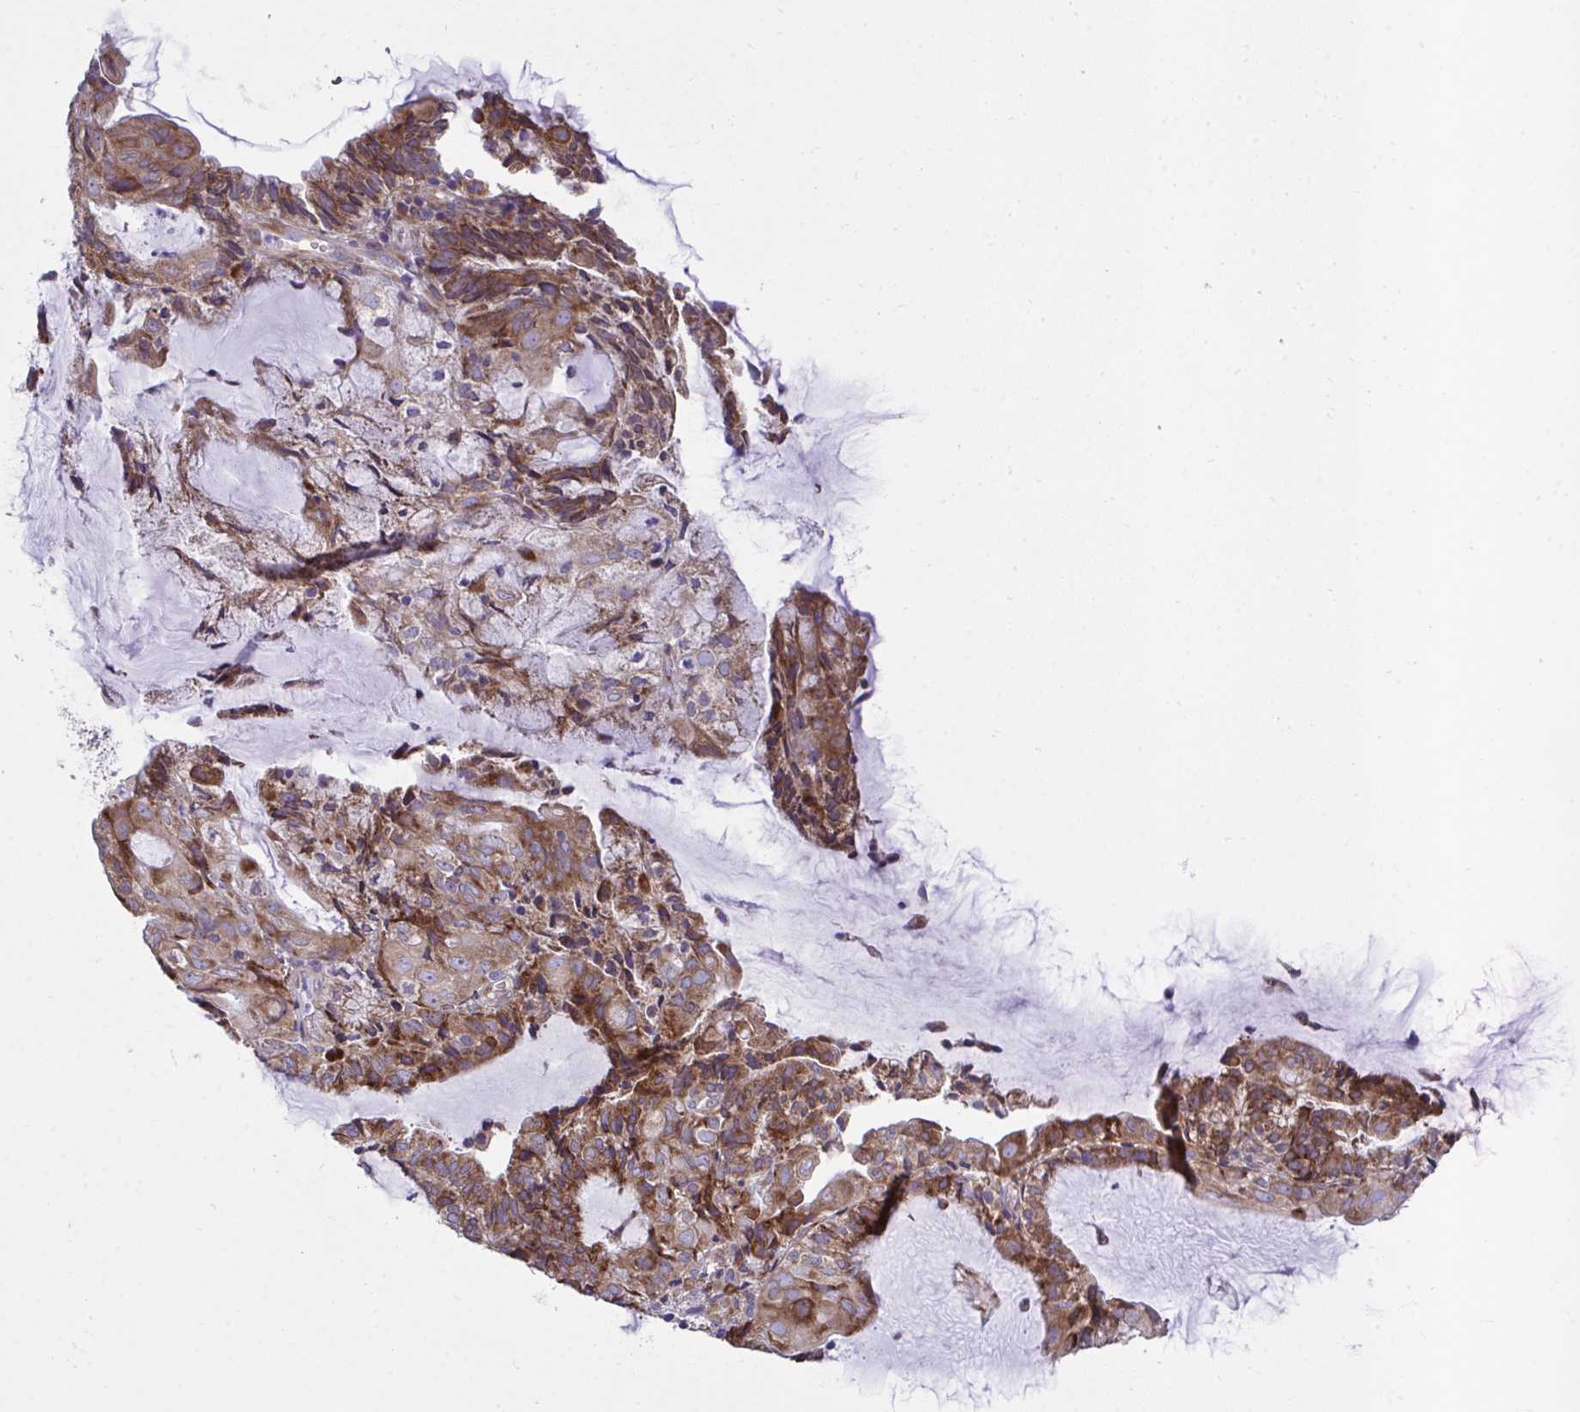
{"staining": {"intensity": "moderate", "quantity": ">75%", "location": "cytoplasmic/membranous"}, "tissue": "endometrial cancer", "cell_type": "Tumor cells", "image_type": "cancer", "snomed": [{"axis": "morphology", "description": "Adenocarcinoma, NOS"}, {"axis": "topography", "description": "Endometrium"}], "caption": "DAB (3,3'-diaminobenzidine) immunohistochemical staining of endometrial cancer (adenocarcinoma) reveals moderate cytoplasmic/membranous protein expression in approximately >75% of tumor cells.", "gene": "RPS15", "patient": {"sex": "female", "age": 81}}